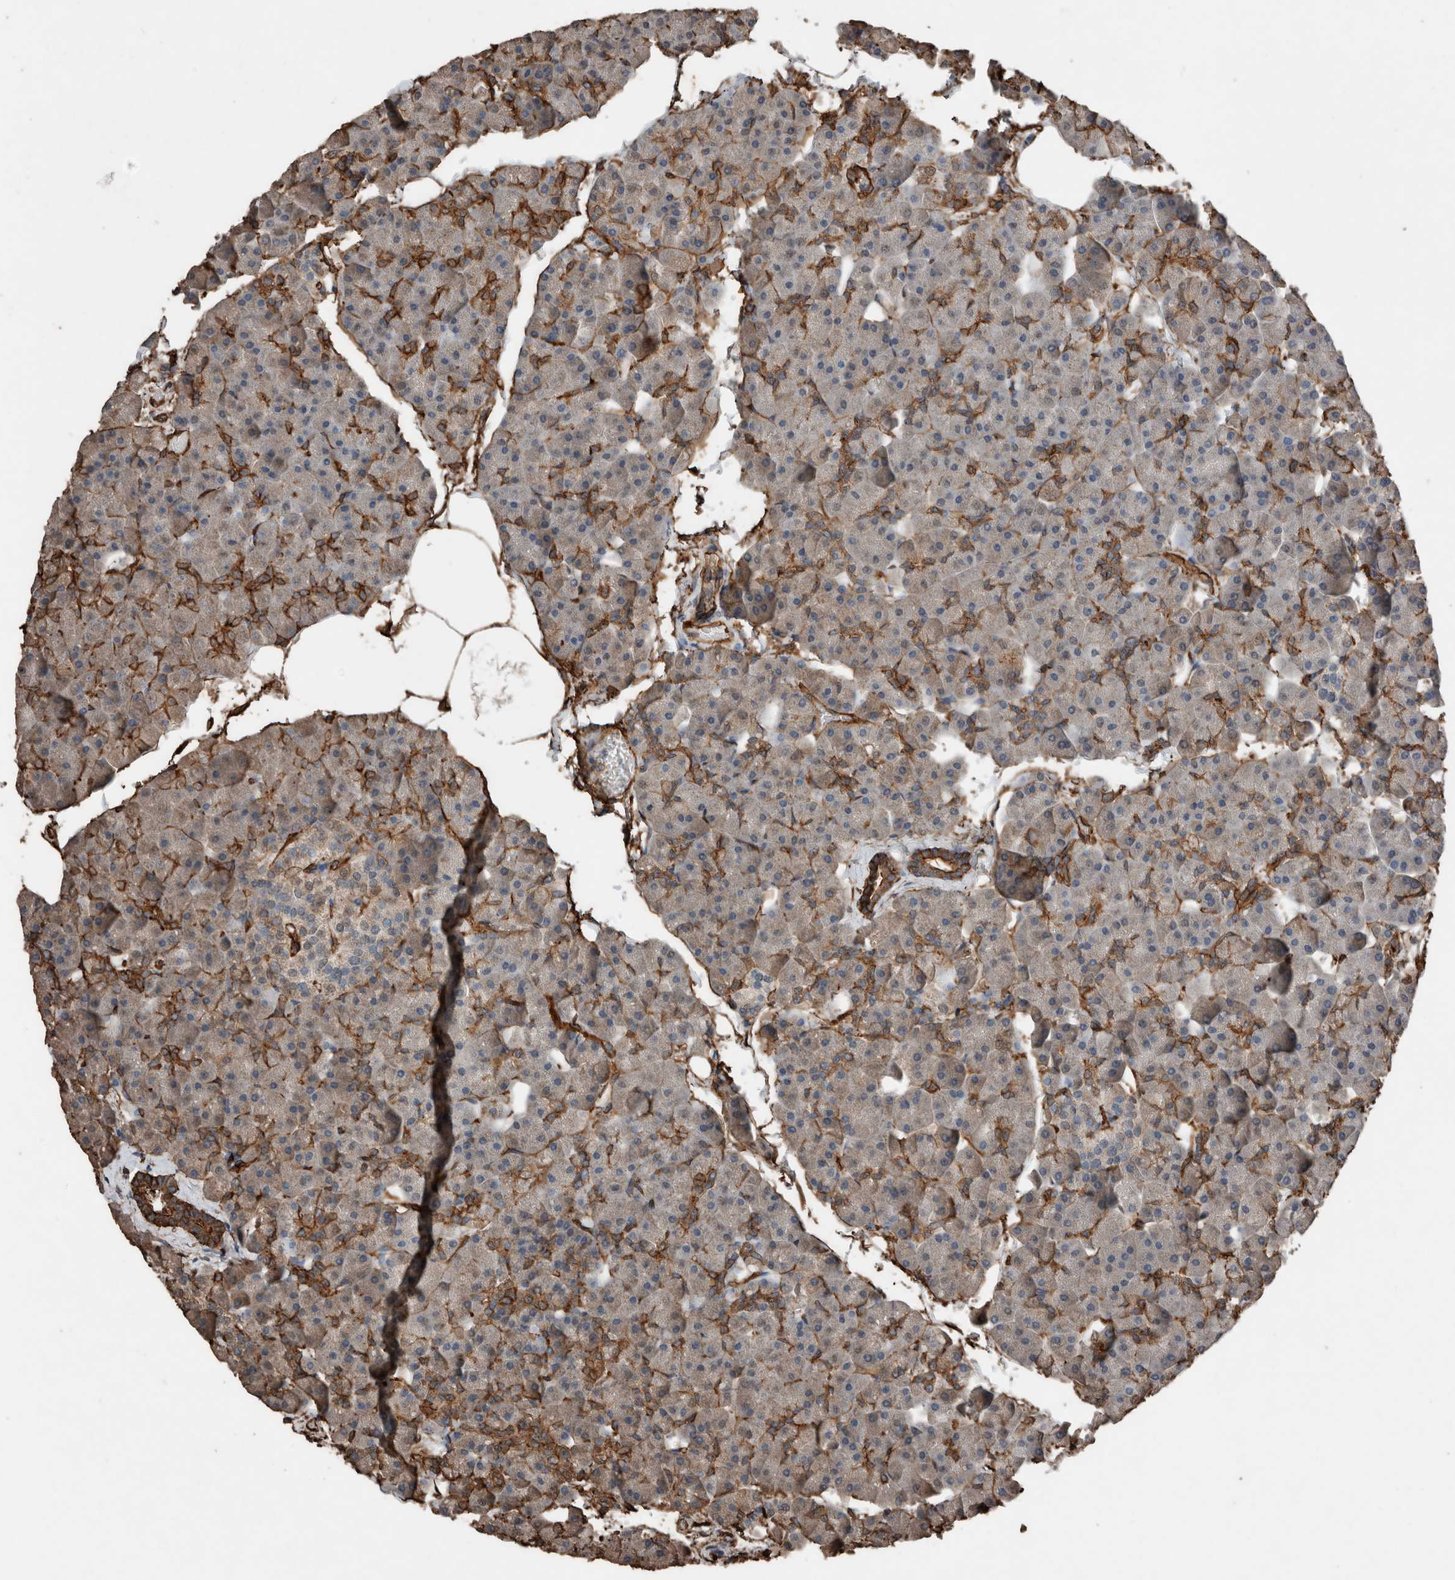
{"staining": {"intensity": "moderate", "quantity": "25%-75%", "location": "cytoplasmic/membranous"}, "tissue": "pancreas", "cell_type": "Exocrine glandular cells", "image_type": "normal", "snomed": [{"axis": "morphology", "description": "Normal tissue, NOS"}, {"axis": "topography", "description": "Pancreas"}], "caption": "A high-resolution micrograph shows immunohistochemistry staining of normal pancreas, which displays moderate cytoplasmic/membranous expression in about 25%-75% of exocrine glandular cells.", "gene": "S100A10", "patient": {"sex": "male", "age": 35}}